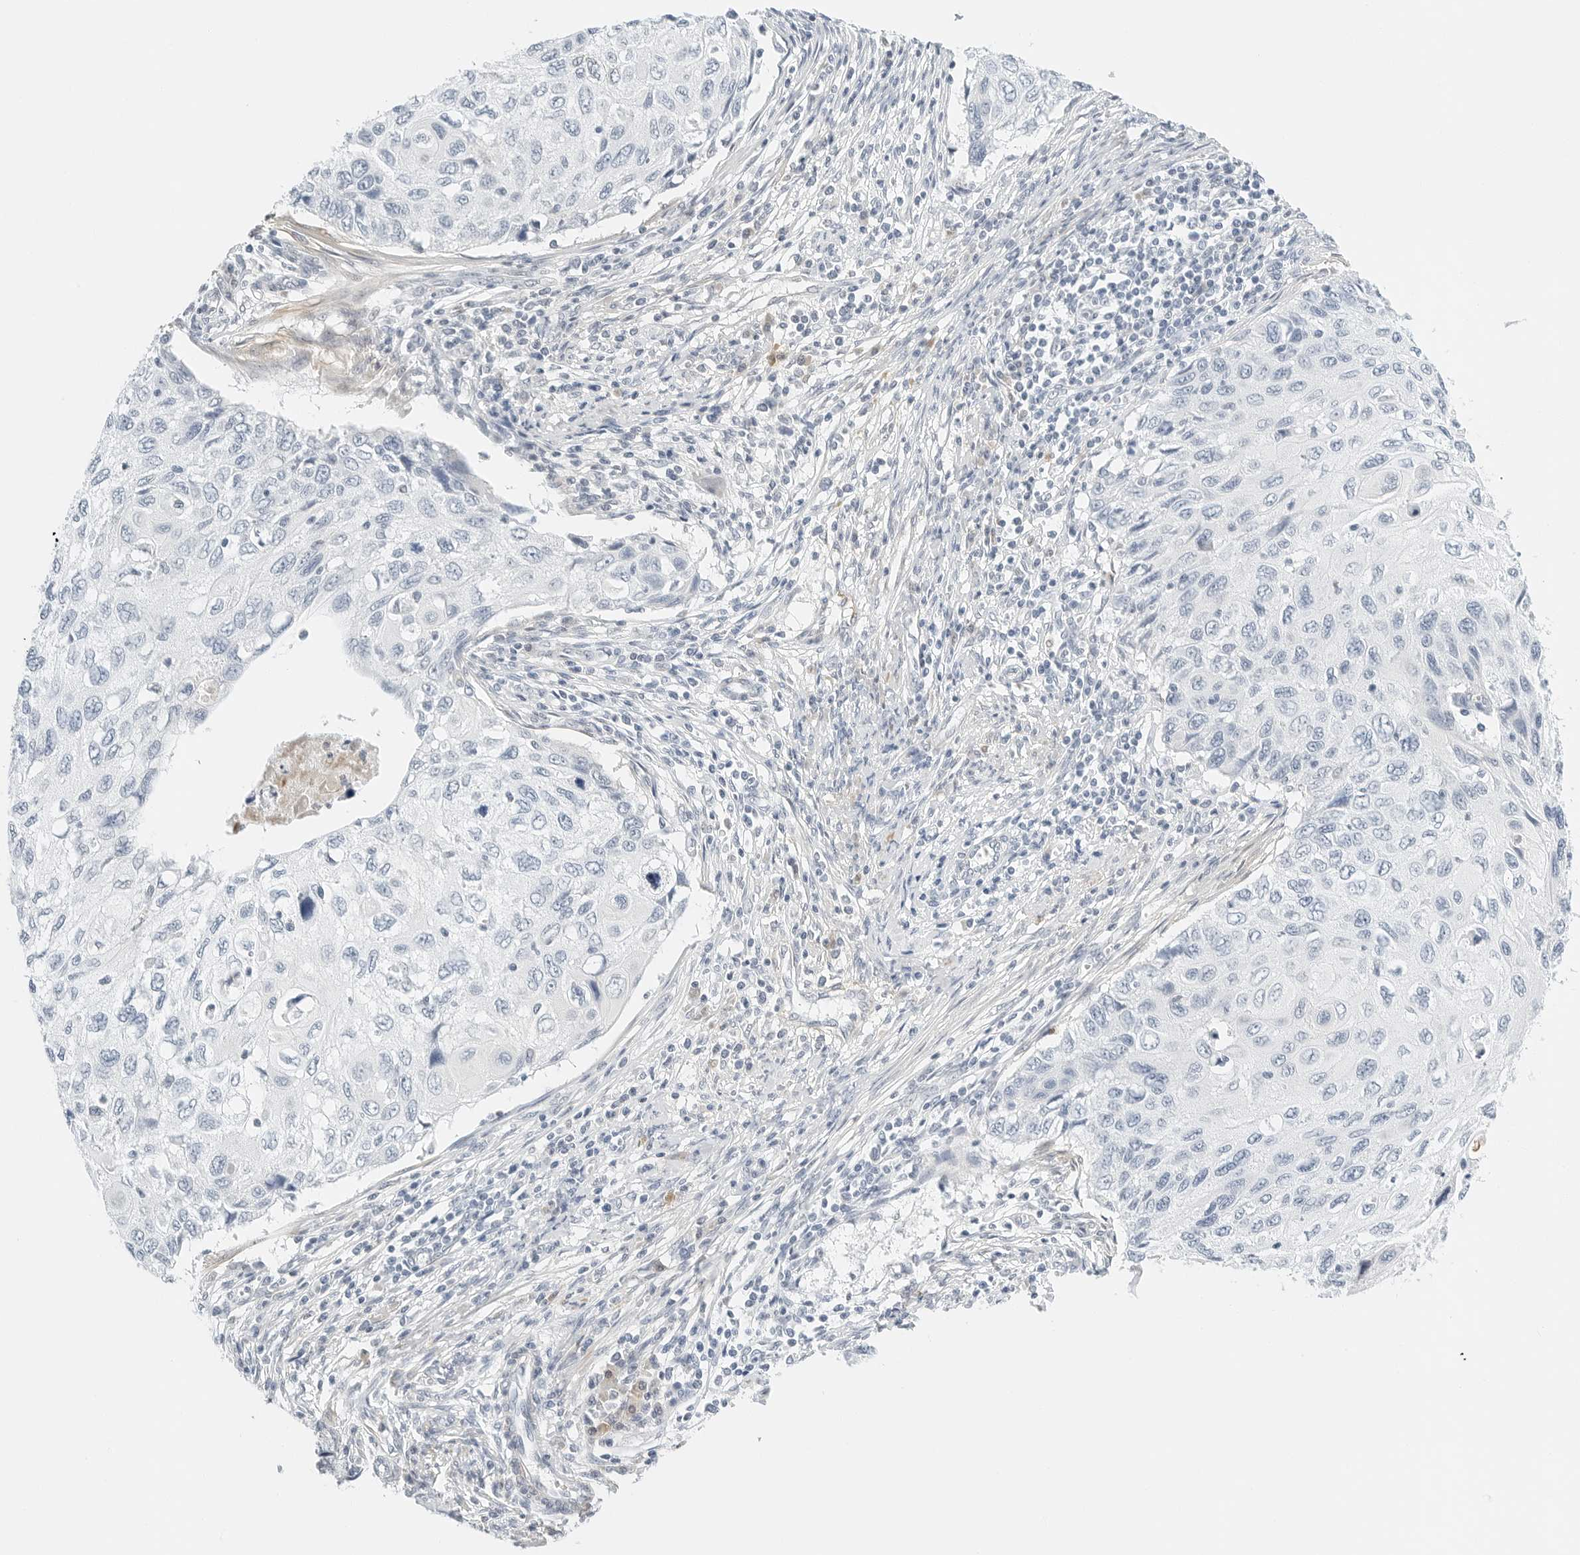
{"staining": {"intensity": "negative", "quantity": "none", "location": "none"}, "tissue": "cervical cancer", "cell_type": "Tumor cells", "image_type": "cancer", "snomed": [{"axis": "morphology", "description": "Squamous cell carcinoma, NOS"}, {"axis": "topography", "description": "Cervix"}], "caption": "Tumor cells show no significant protein expression in cervical cancer. (Stains: DAB (3,3'-diaminobenzidine) IHC with hematoxylin counter stain, Microscopy: brightfield microscopy at high magnification).", "gene": "PKDCC", "patient": {"sex": "female", "age": 70}}